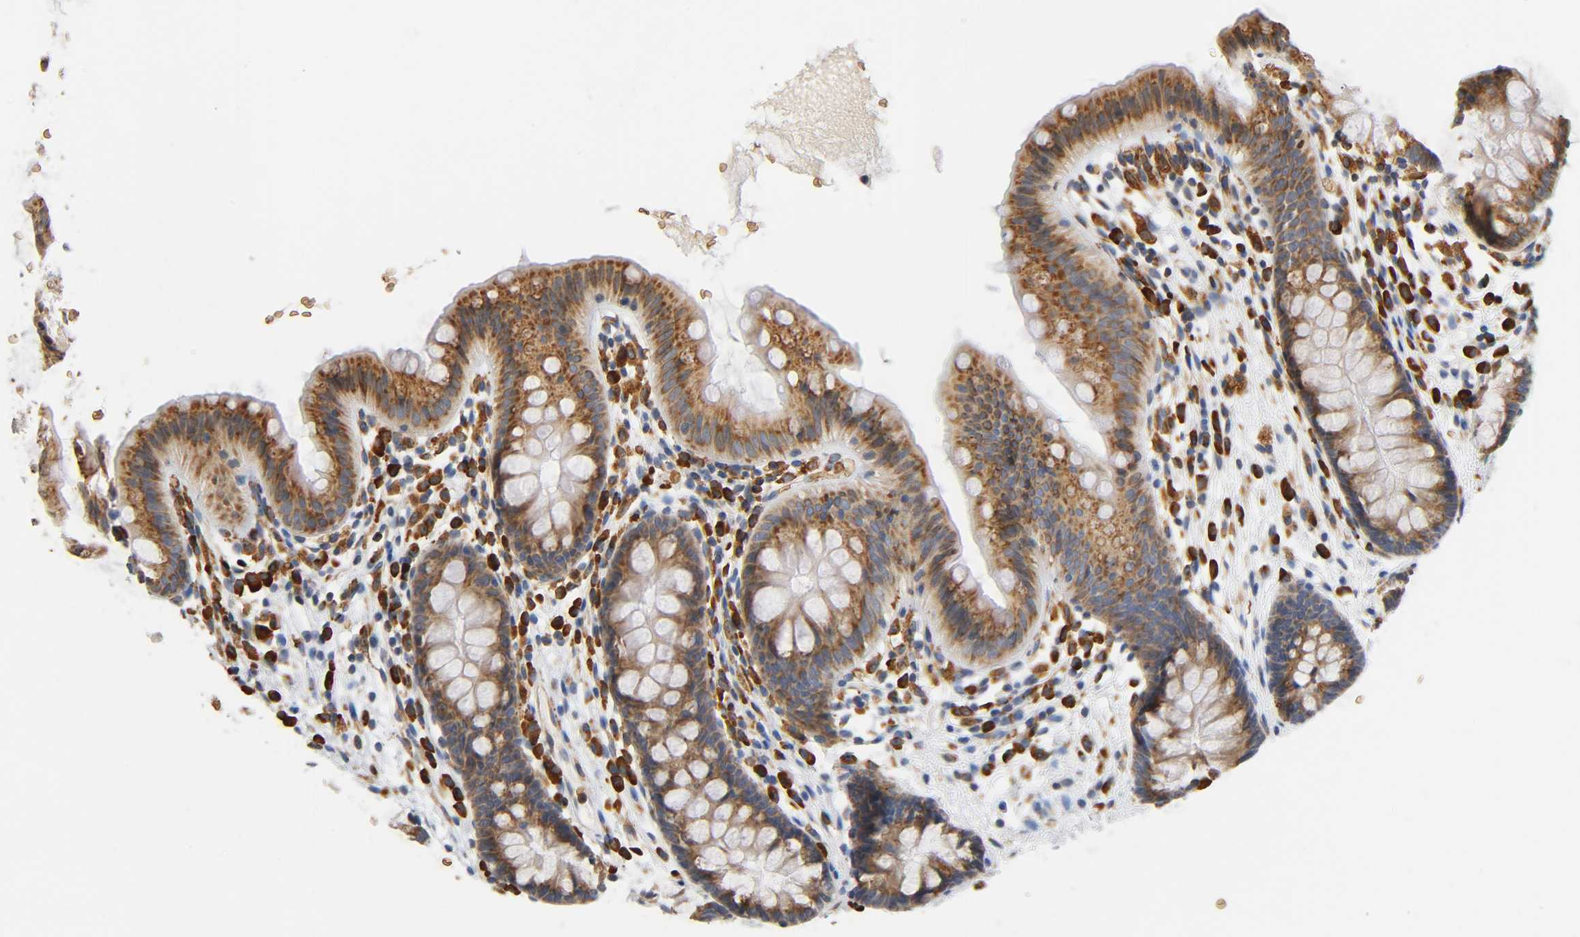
{"staining": {"intensity": "moderate", "quantity": ">75%", "location": "cytoplasmic/membranous"}, "tissue": "colon", "cell_type": "Glandular cells", "image_type": "normal", "snomed": [{"axis": "morphology", "description": "Normal tissue, NOS"}, {"axis": "topography", "description": "Smooth muscle"}, {"axis": "topography", "description": "Colon"}], "caption": "This histopathology image exhibits normal colon stained with IHC to label a protein in brown. The cytoplasmic/membranous of glandular cells show moderate positivity for the protein. Nuclei are counter-stained blue.", "gene": "UCKL1", "patient": {"sex": "male", "age": 67}}